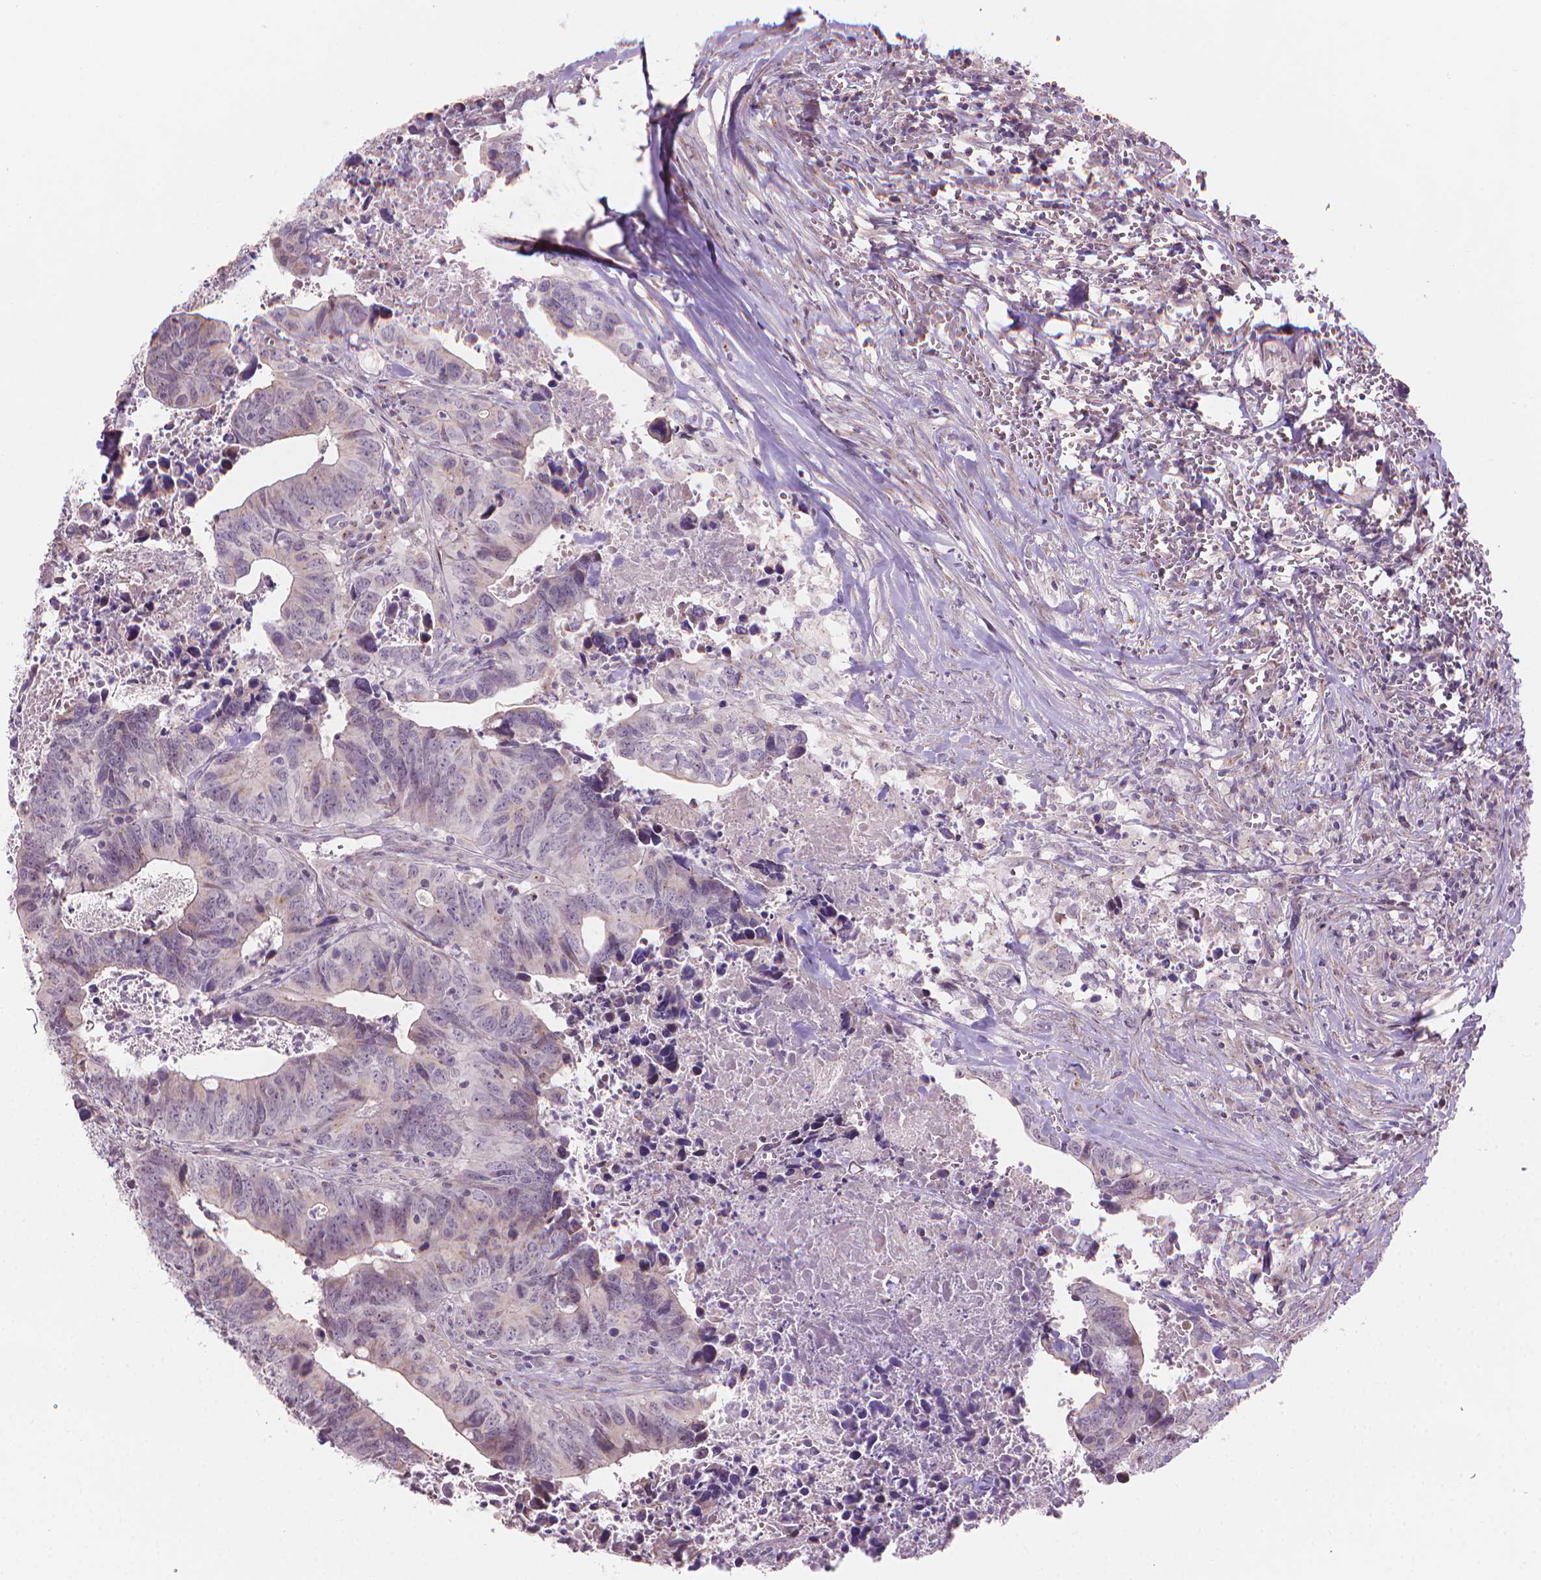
{"staining": {"intensity": "negative", "quantity": "none", "location": "none"}, "tissue": "colorectal cancer", "cell_type": "Tumor cells", "image_type": "cancer", "snomed": [{"axis": "morphology", "description": "Adenocarcinoma, NOS"}, {"axis": "topography", "description": "Colon"}], "caption": "Tumor cells show no significant staining in colorectal cancer (adenocarcinoma).", "gene": "IFFO1", "patient": {"sex": "female", "age": 82}}